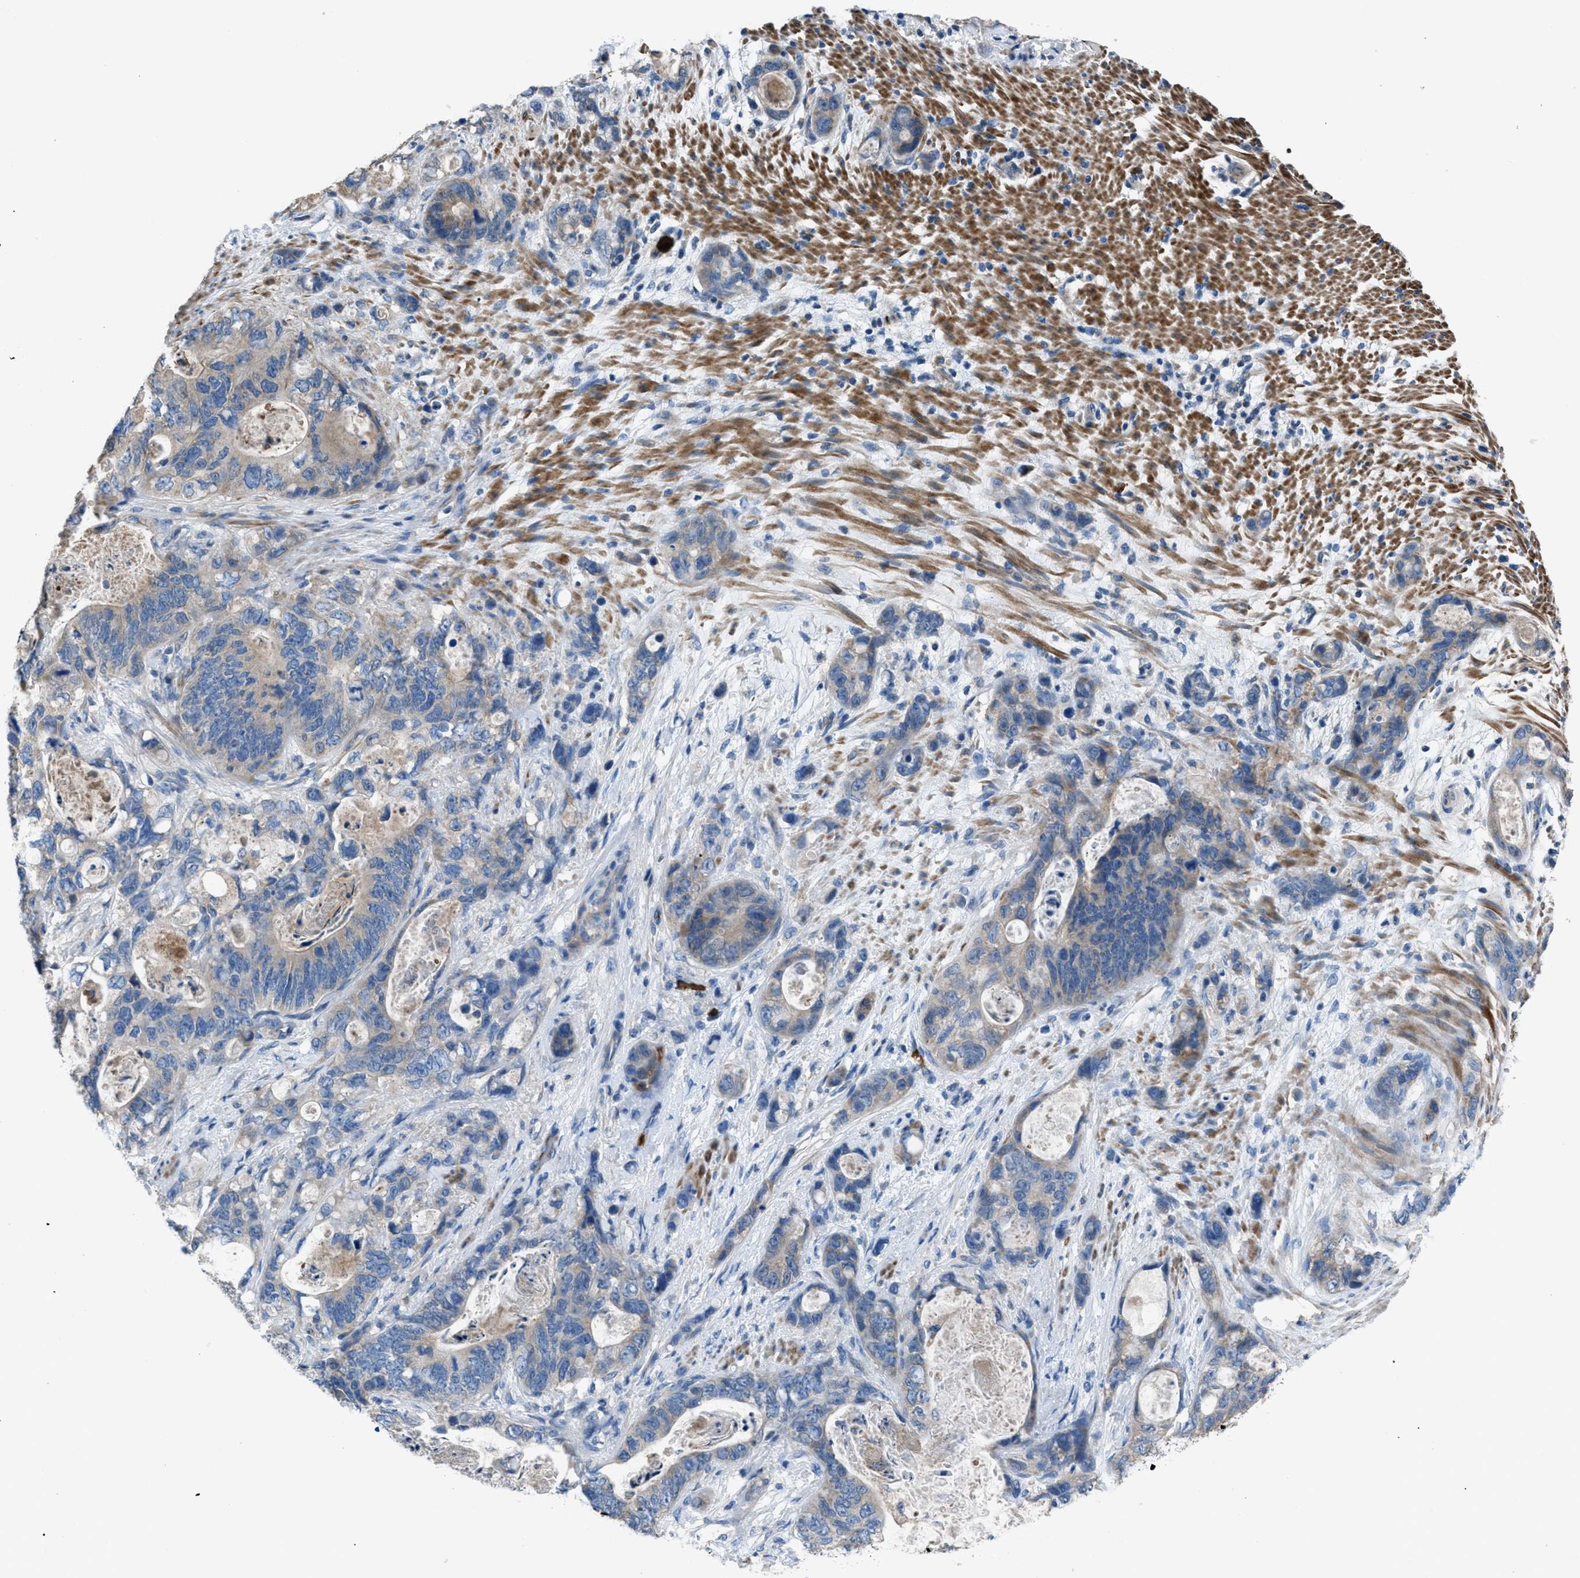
{"staining": {"intensity": "weak", "quantity": "<25%", "location": "cytoplasmic/membranous"}, "tissue": "stomach cancer", "cell_type": "Tumor cells", "image_type": "cancer", "snomed": [{"axis": "morphology", "description": "Normal tissue, NOS"}, {"axis": "morphology", "description": "Adenocarcinoma, NOS"}, {"axis": "topography", "description": "Stomach"}], "caption": "High power microscopy micrograph of an IHC histopathology image of adenocarcinoma (stomach), revealing no significant expression in tumor cells.", "gene": "SGCZ", "patient": {"sex": "female", "age": 89}}